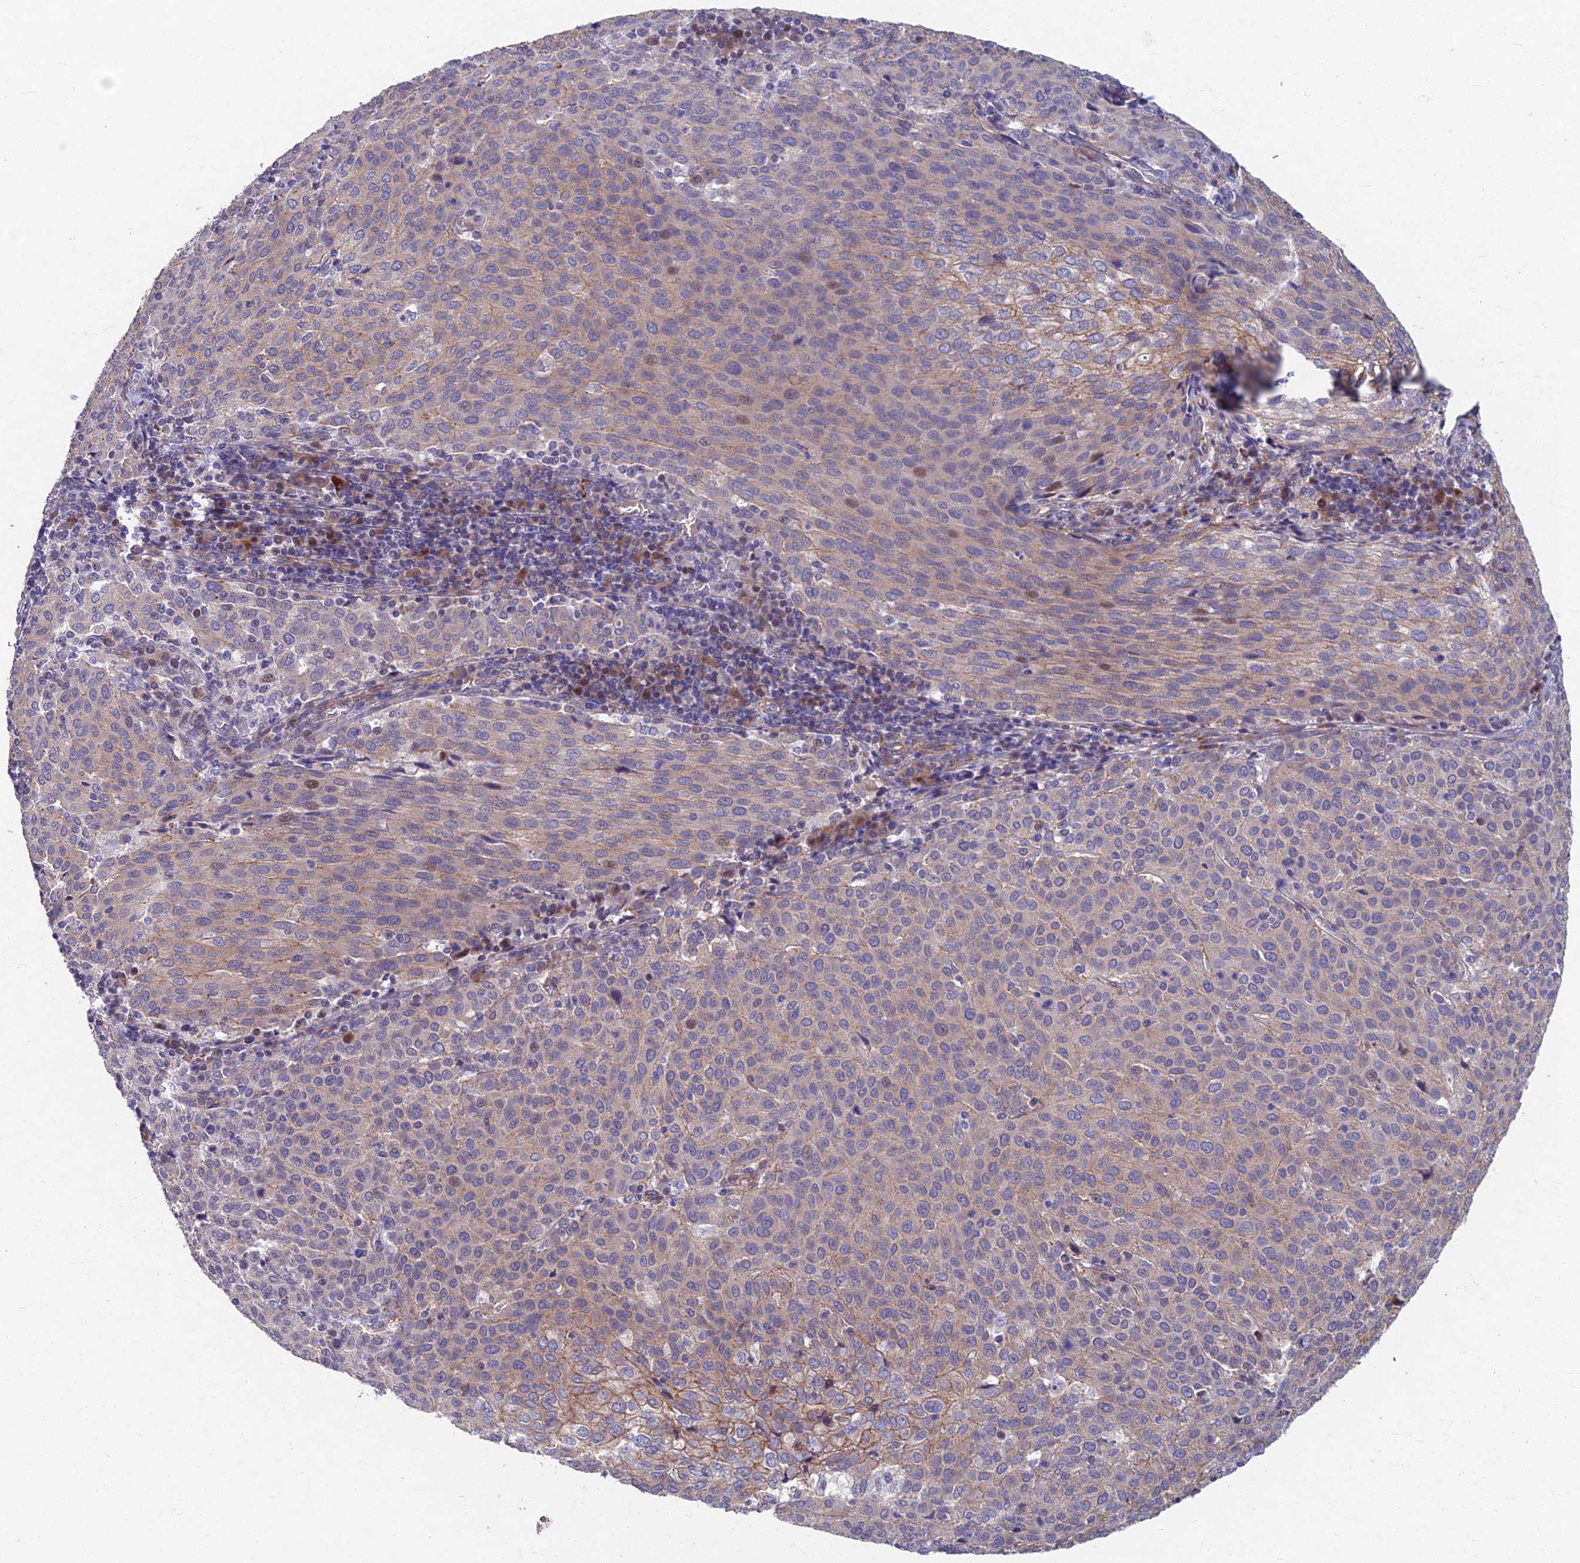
{"staining": {"intensity": "moderate", "quantity": "<25%", "location": "cytoplasmic/membranous,nuclear"}, "tissue": "cervical cancer", "cell_type": "Tumor cells", "image_type": "cancer", "snomed": [{"axis": "morphology", "description": "Squamous cell carcinoma, NOS"}, {"axis": "topography", "description": "Cervix"}], "caption": "Protein expression analysis of human cervical squamous cell carcinoma reveals moderate cytoplasmic/membranous and nuclear expression in about <25% of tumor cells. The staining was performed using DAB, with brown indicating positive protein expression. Nuclei are stained blue with hematoxylin.", "gene": "RHBDL2", "patient": {"sex": "female", "age": 46}}